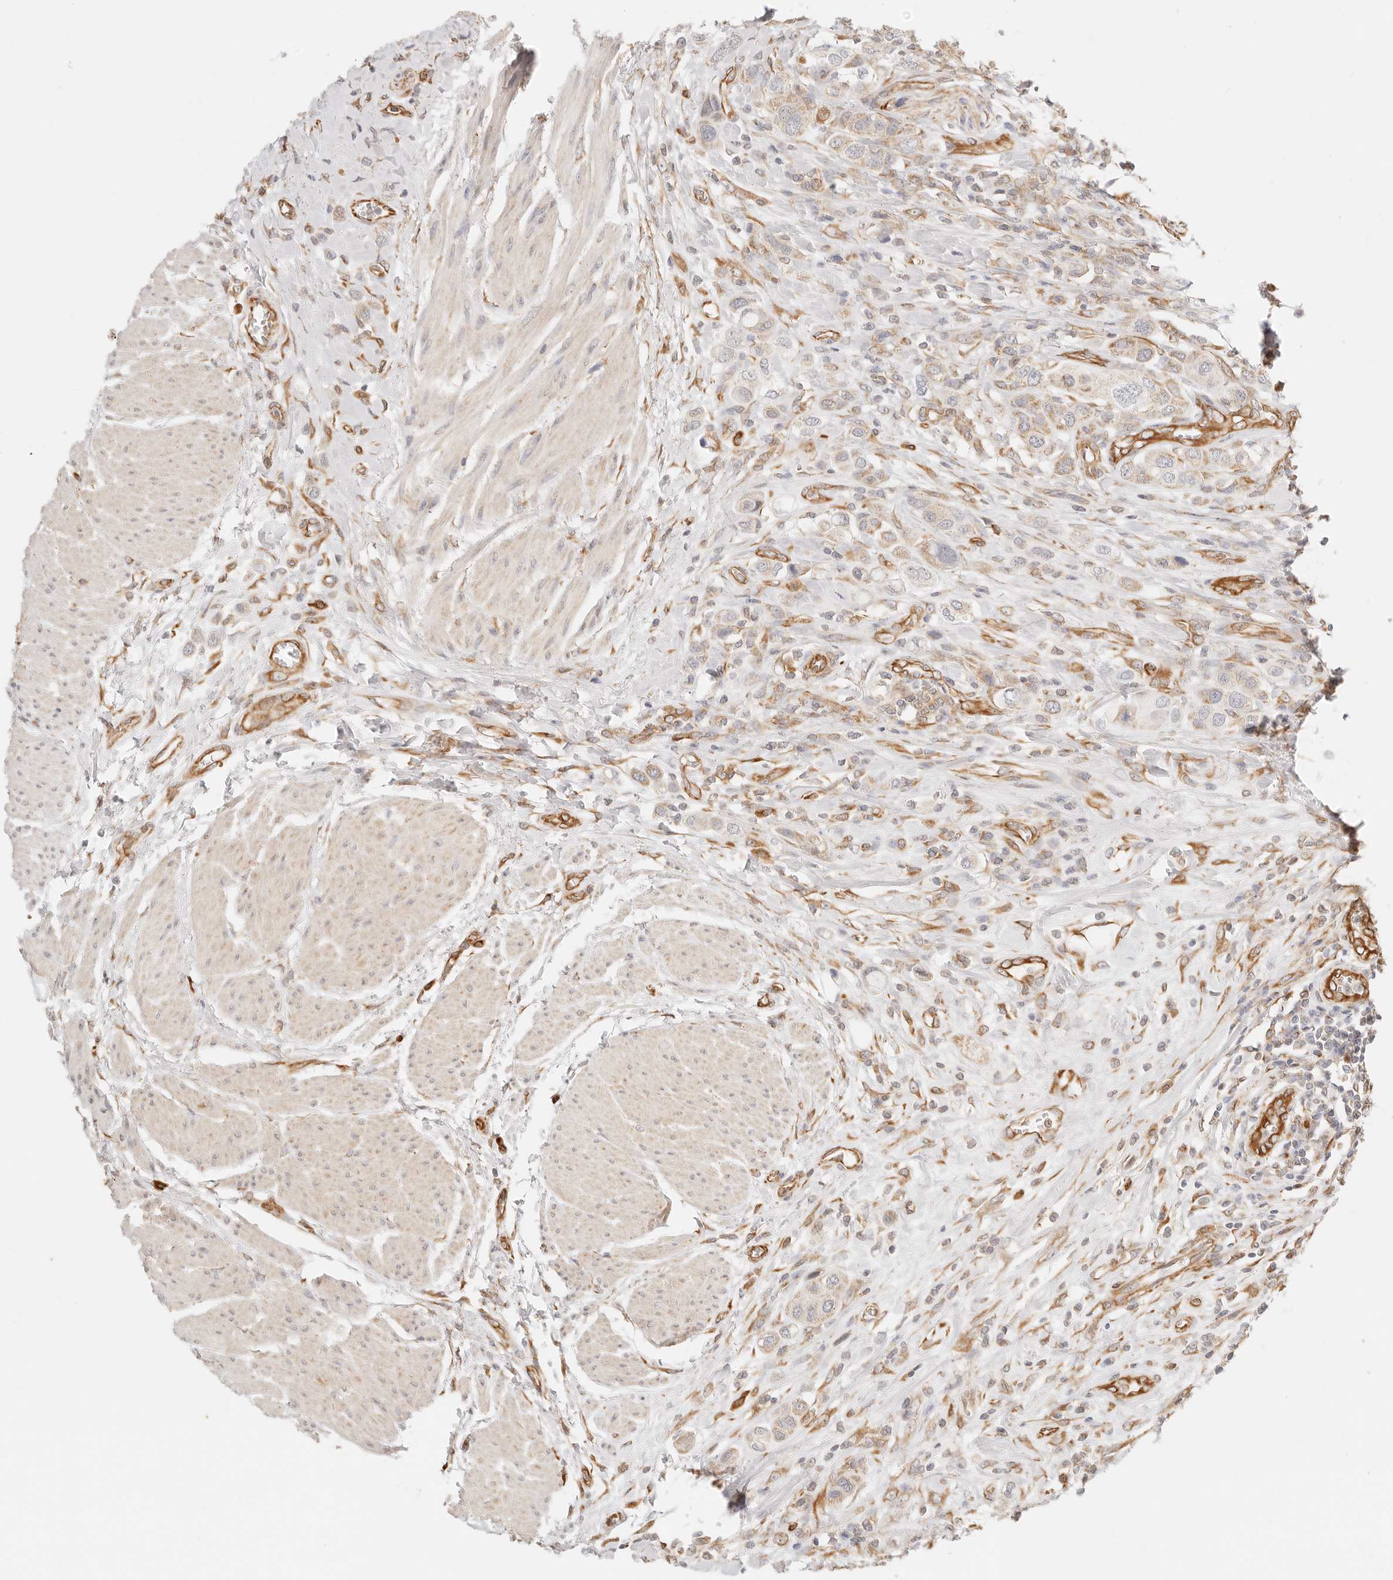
{"staining": {"intensity": "weak", "quantity": ">75%", "location": "cytoplasmic/membranous"}, "tissue": "urothelial cancer", "cell_type": "Tumor cells", "image_type": "cancer", "snomed": [{"axis": "morphology", "description": "Urothelial carcinoma, High grade"}, {"axis": "topography", "description": "Urinary bladder"}], "caption": "Immunohistochemical staining of human urothelial carcinoma (high-grade) displays weak cytoplasmic/membranous protein positivity in about >75% of tumor cells.", "gene": "ZC3H11A", "patient": {"sex": "male", "age": 50}}